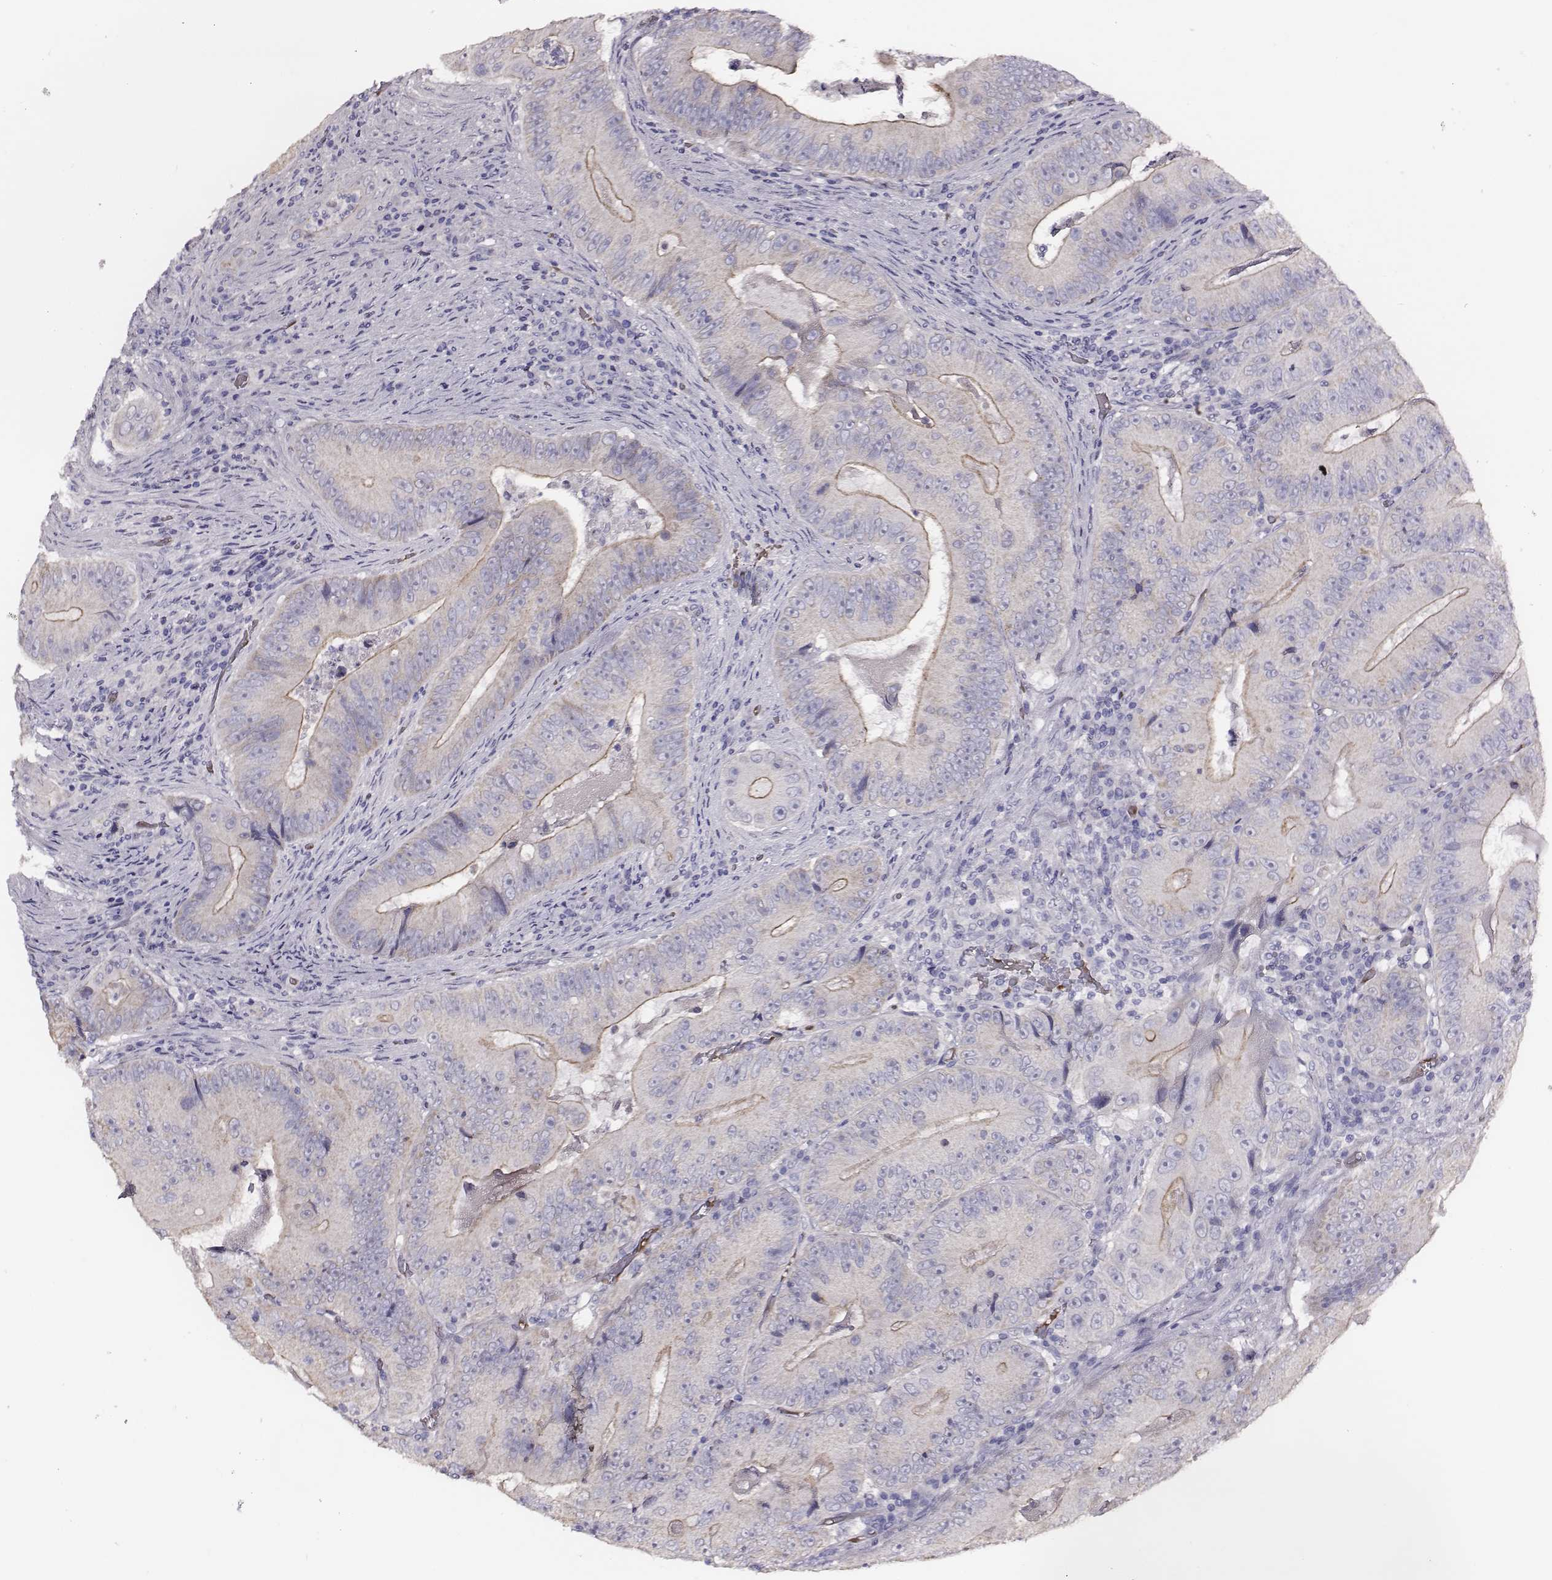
{"staining": {"intensity": "negative", "quantity": "none", "location": "none"}, "tissue": "colorectal cancer", "cell_type": "Tumor cells", "image_type": "cancer", "snomed": [{"axis": "morphology", "description": "Adenocarcinoma, NOS"}, {"axis": "topography", "description": "Colon"}], "caption": "Adenocarcinoma (colorectal) was stained to show a protein in brown. There is no significant staining in tumor cells. (DAB immunohistochemistry (IHC) with hematoxylin counter stain).", "gene": "AADAT", "patient": {"sex": "female", "age": 86}}